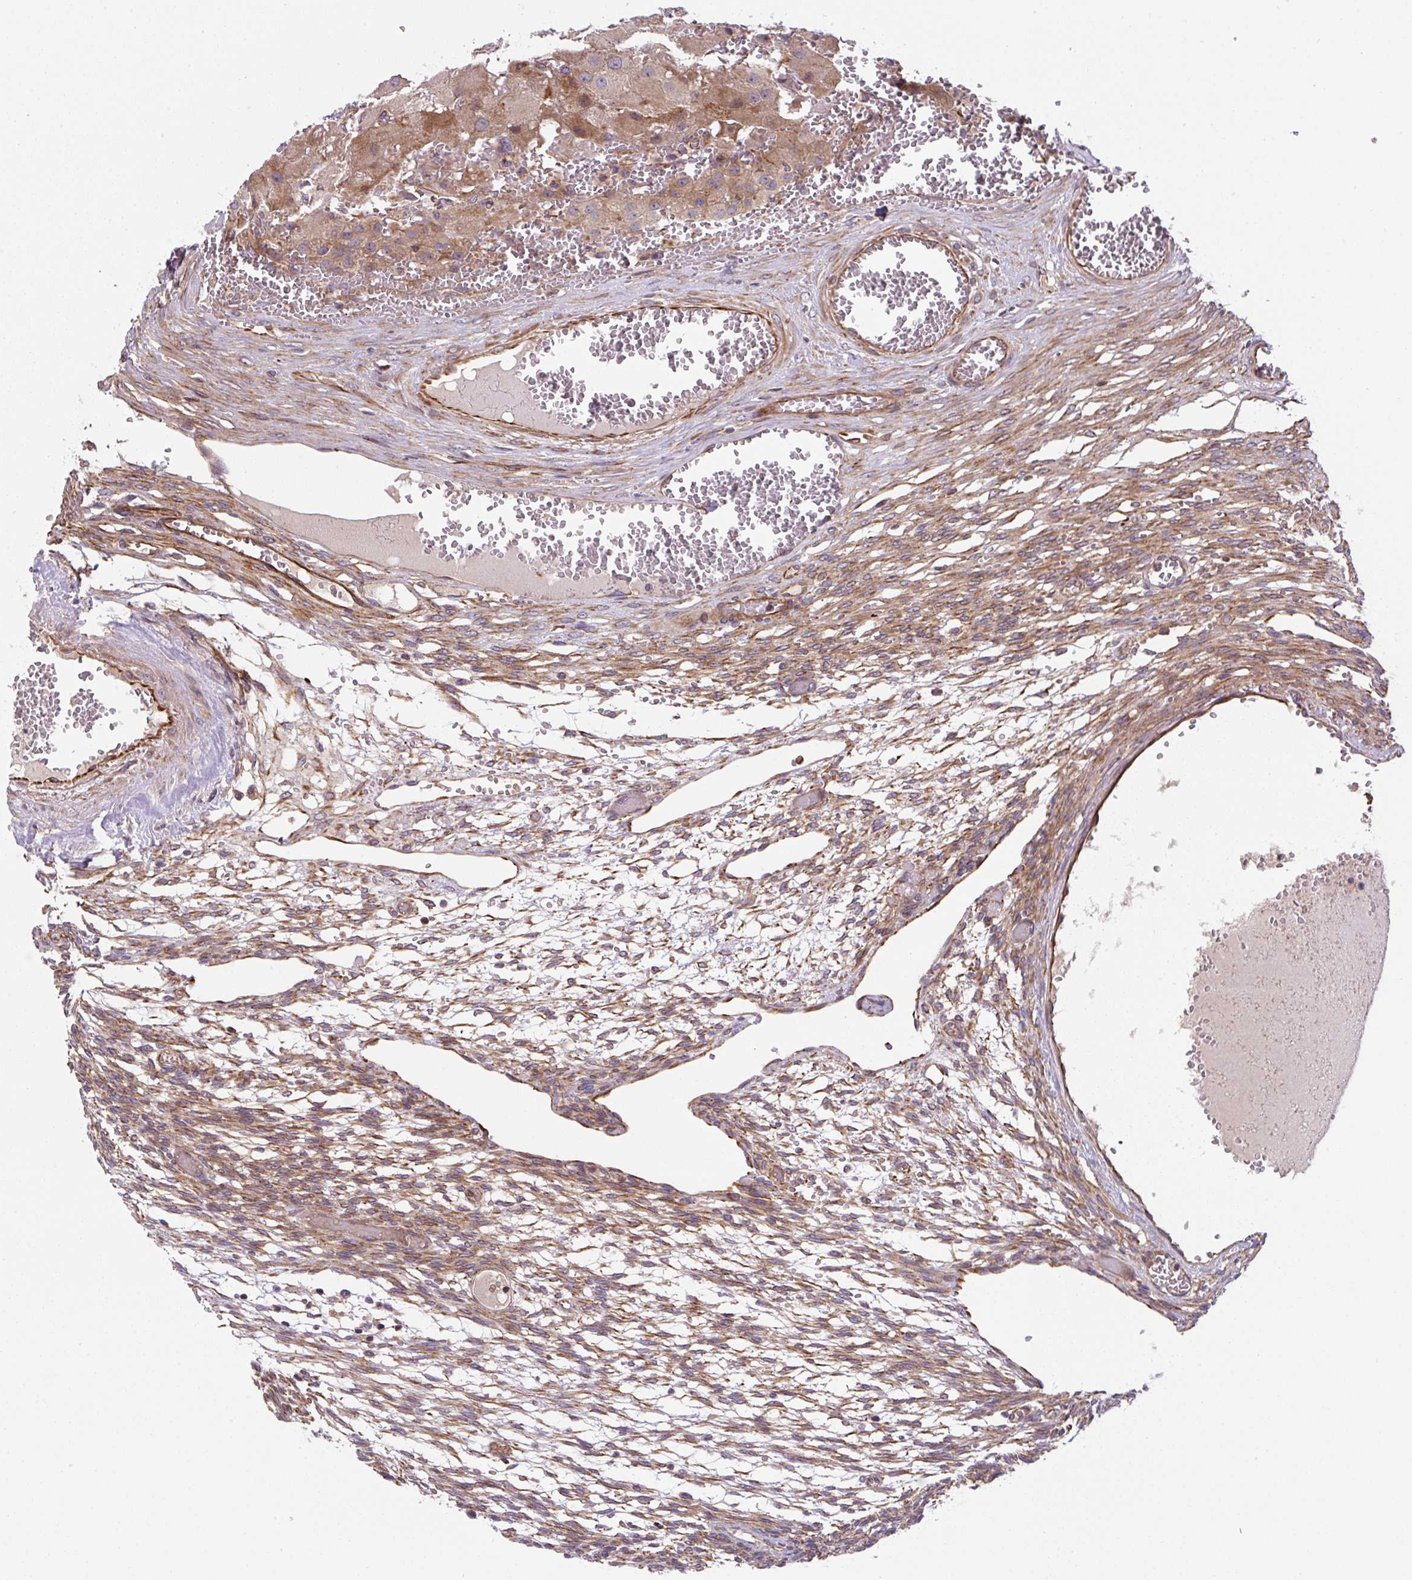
{"staining": {"intensity": "moderate", "quantity": "25%-75%", "location": "cytoplasmic/membranous"}, "tissue": "ovary", "cell_type": "Follicle cells", "image_type": "normal", "snomed": [{"axis": "morphology", "description": "Normal tissue, NOS"}, {"axis": "topography", "description": "Ovary"}], "caption": "Ovary was stained to show a protein in brown. There is medium levels of moderate cytoplasmic/membranous staining in approximately 25%-75% of follicle cells.", "gene": "APOBEC3D", "patient": {"sex": "female", "age": 67}}